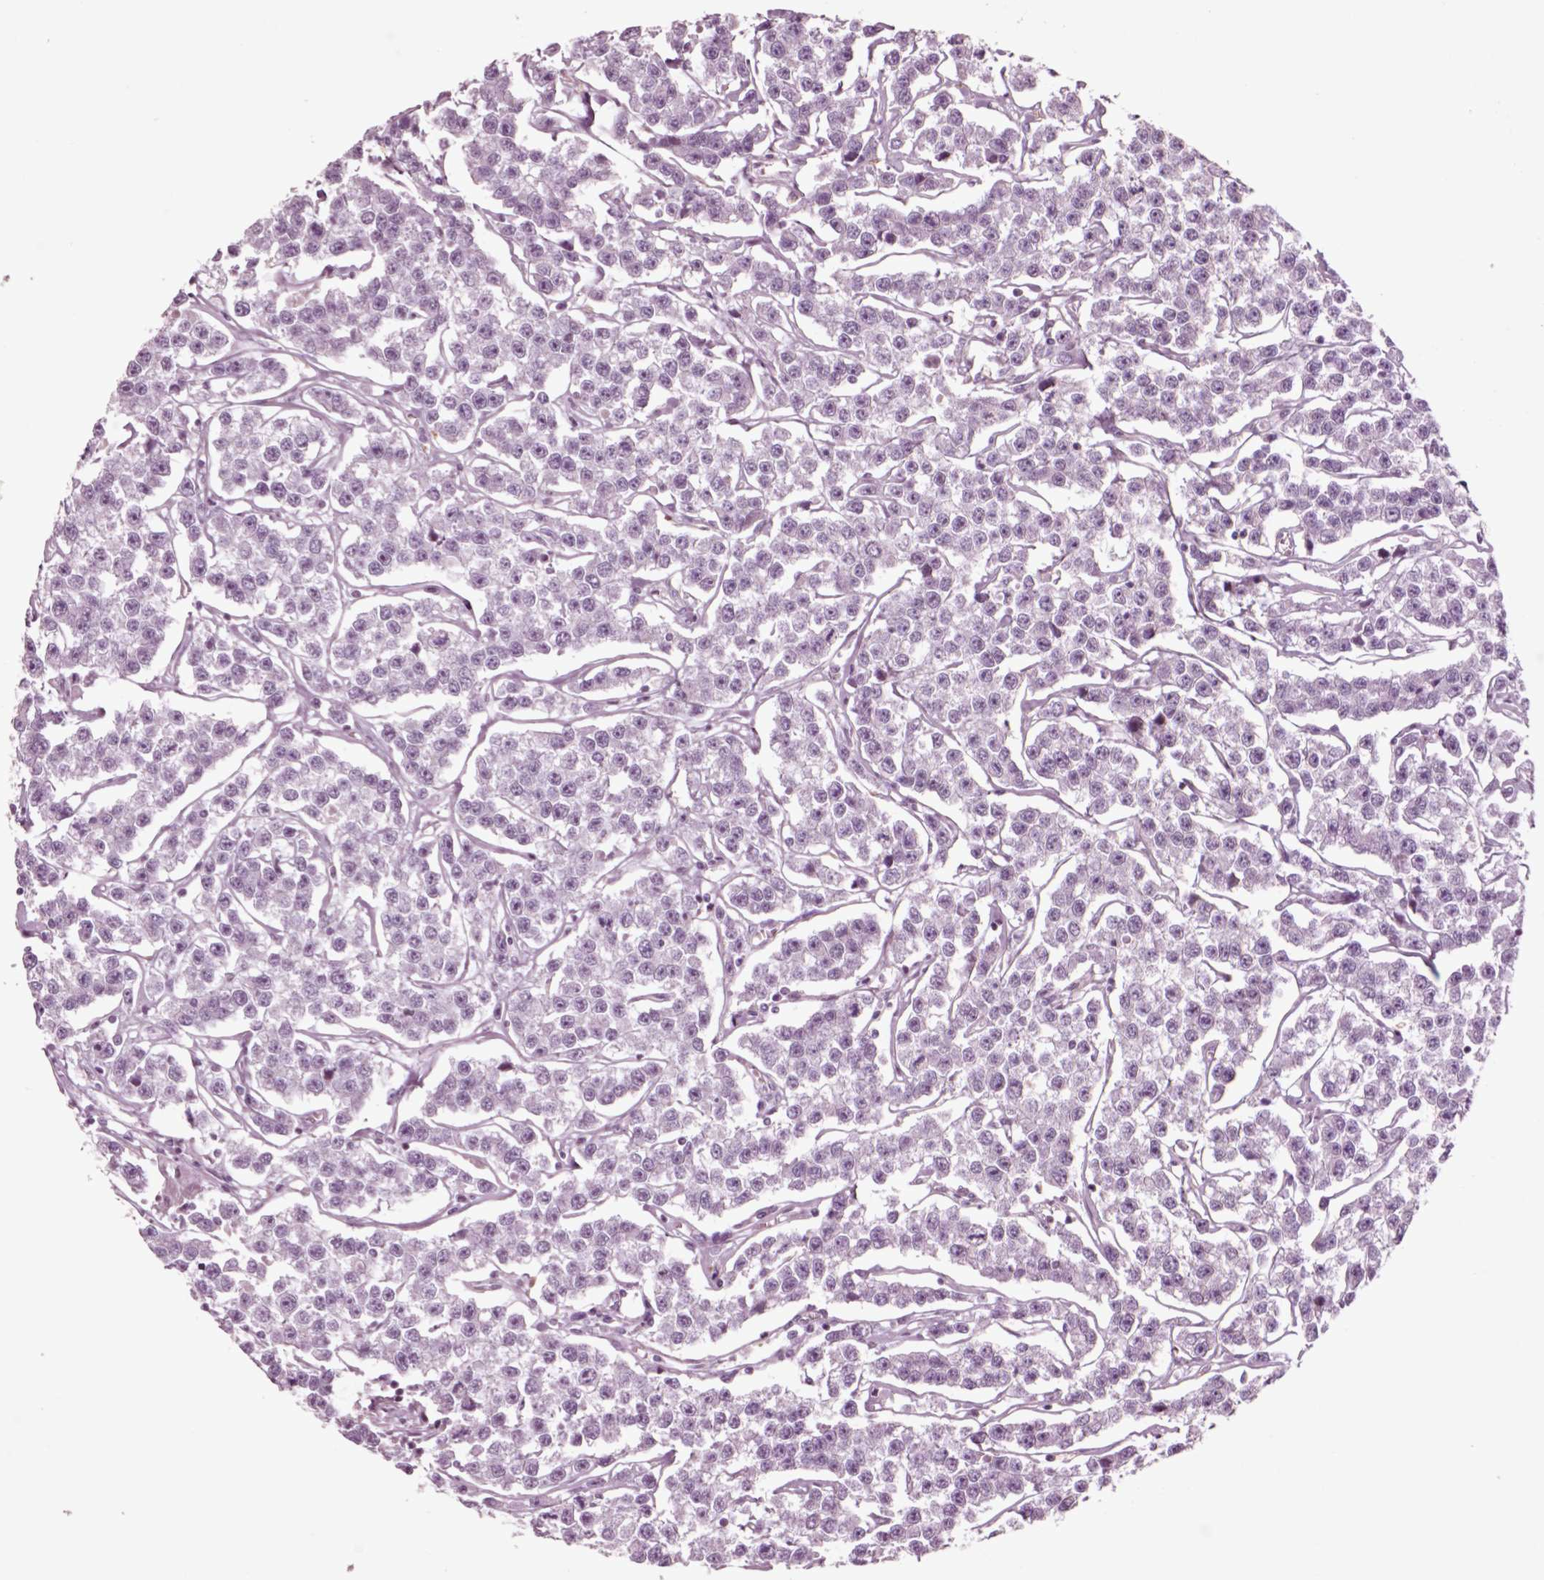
{"staining": {"intensity": "negative", "quantity": "none", "location": "none"}, "tissue": "testis cancer", "cell_type": "Tumor cells", "image_type": "cancer", "snomed": [{"axis": "morphology", "description": "Seminoma, NOS"}, {"axis": "topography", "description": "Testis"}], "caption": "This is an immunohistochemistry histopathology image of seminoma (testis). There is no expression in tumor cells.", "gene": "CHGB", "patient": {"sex": "male", "age": 59}}